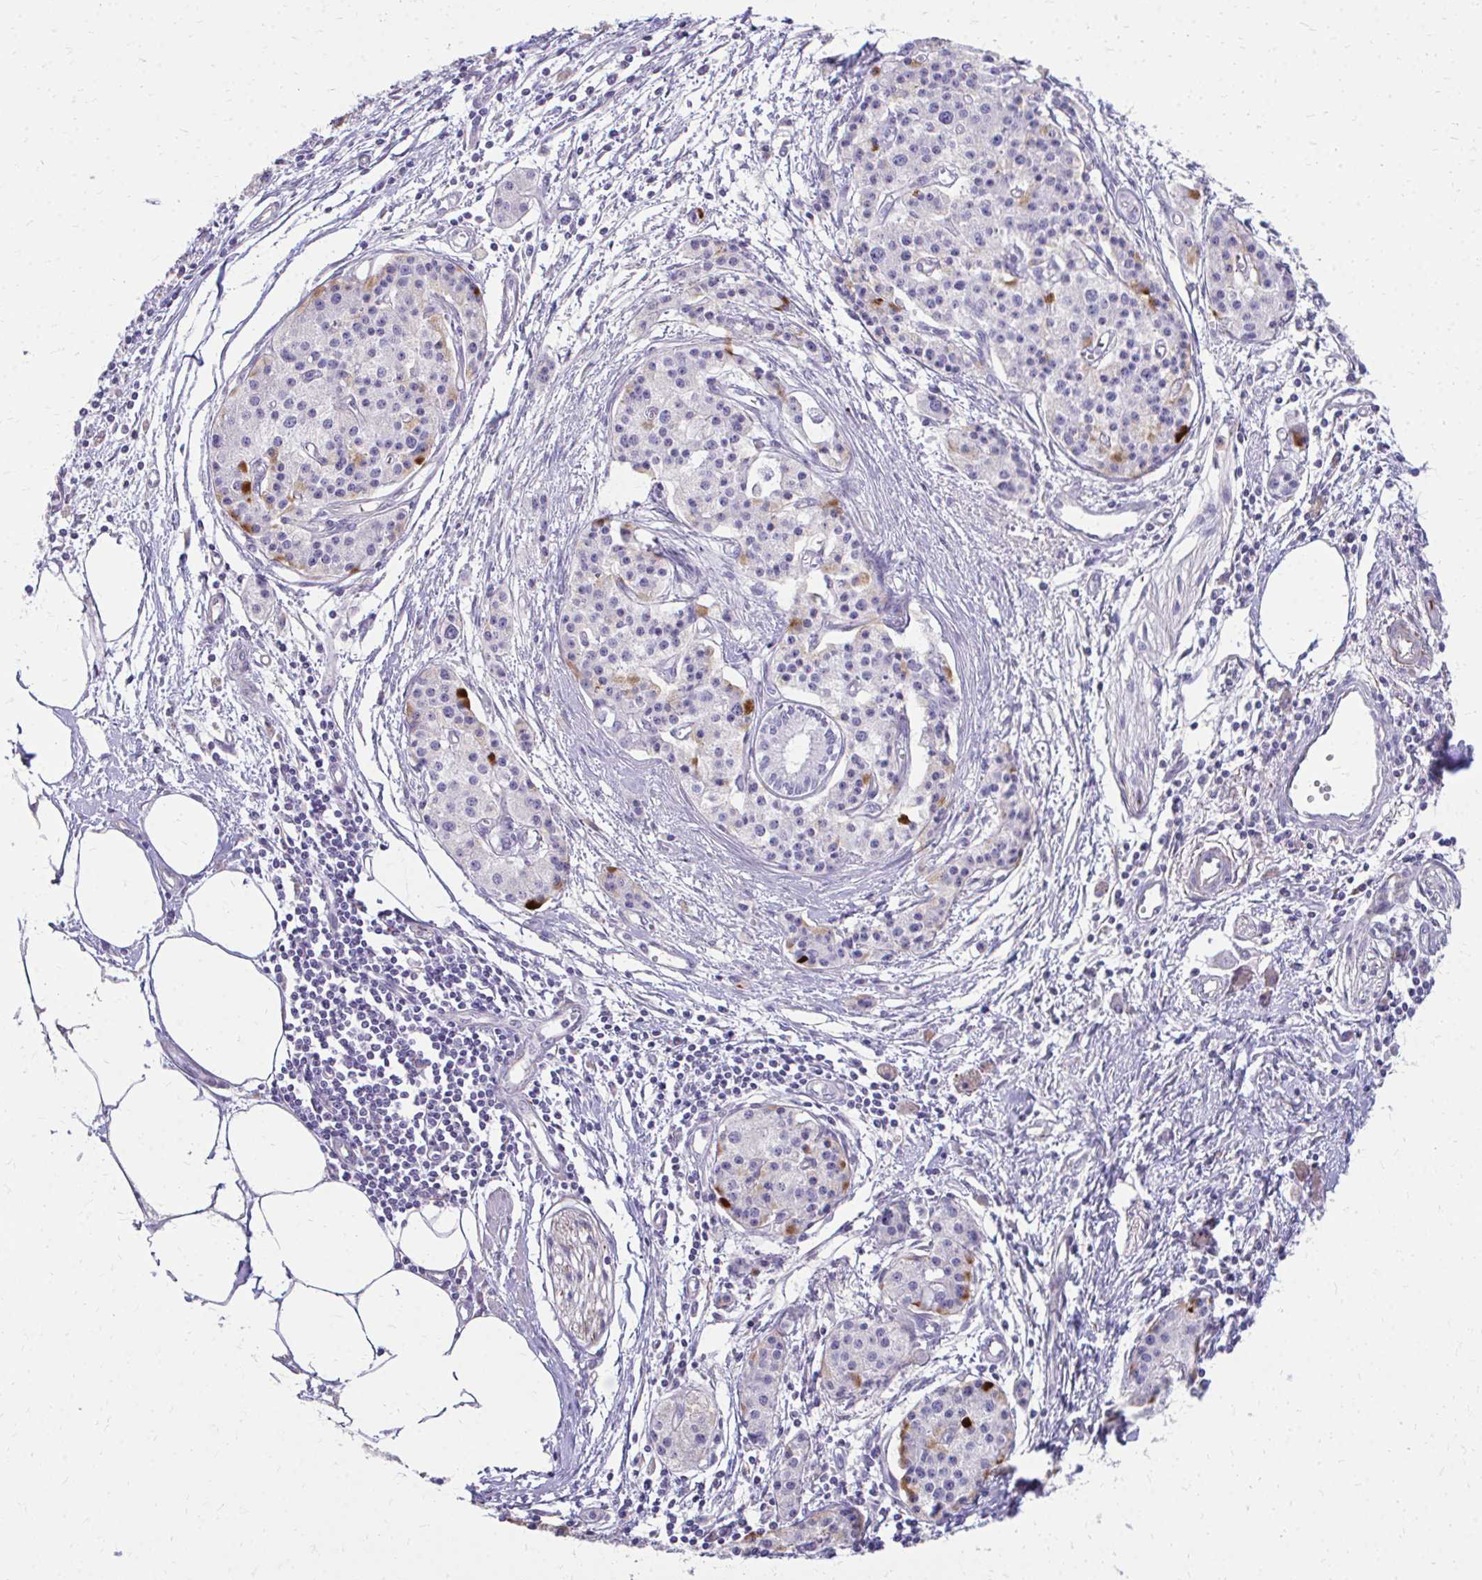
{"staining": {"intensity": "negative", "quantity": "none", "location": "none"}, "tissue": "pancreatic cancer", "cell_type": "Tumor cells", "image_type": "cancer", "snomed": [{"axis": "morphology", "description": "Adenocarcinoma, NOS"}, {"axis": "topography", "description": "Pancreas"}], "caption": "This is a micrograph of immunohistochemistry (IHC) staining of adenocarcinoma (pancreatic), which shows no expression in tumor cells. (DAB immunohistochemistry (IHC) visualized using brightfield microscopy, high magnification).", "gene": "TRIM6", "patient": {"sex": "female", "age": 47}}